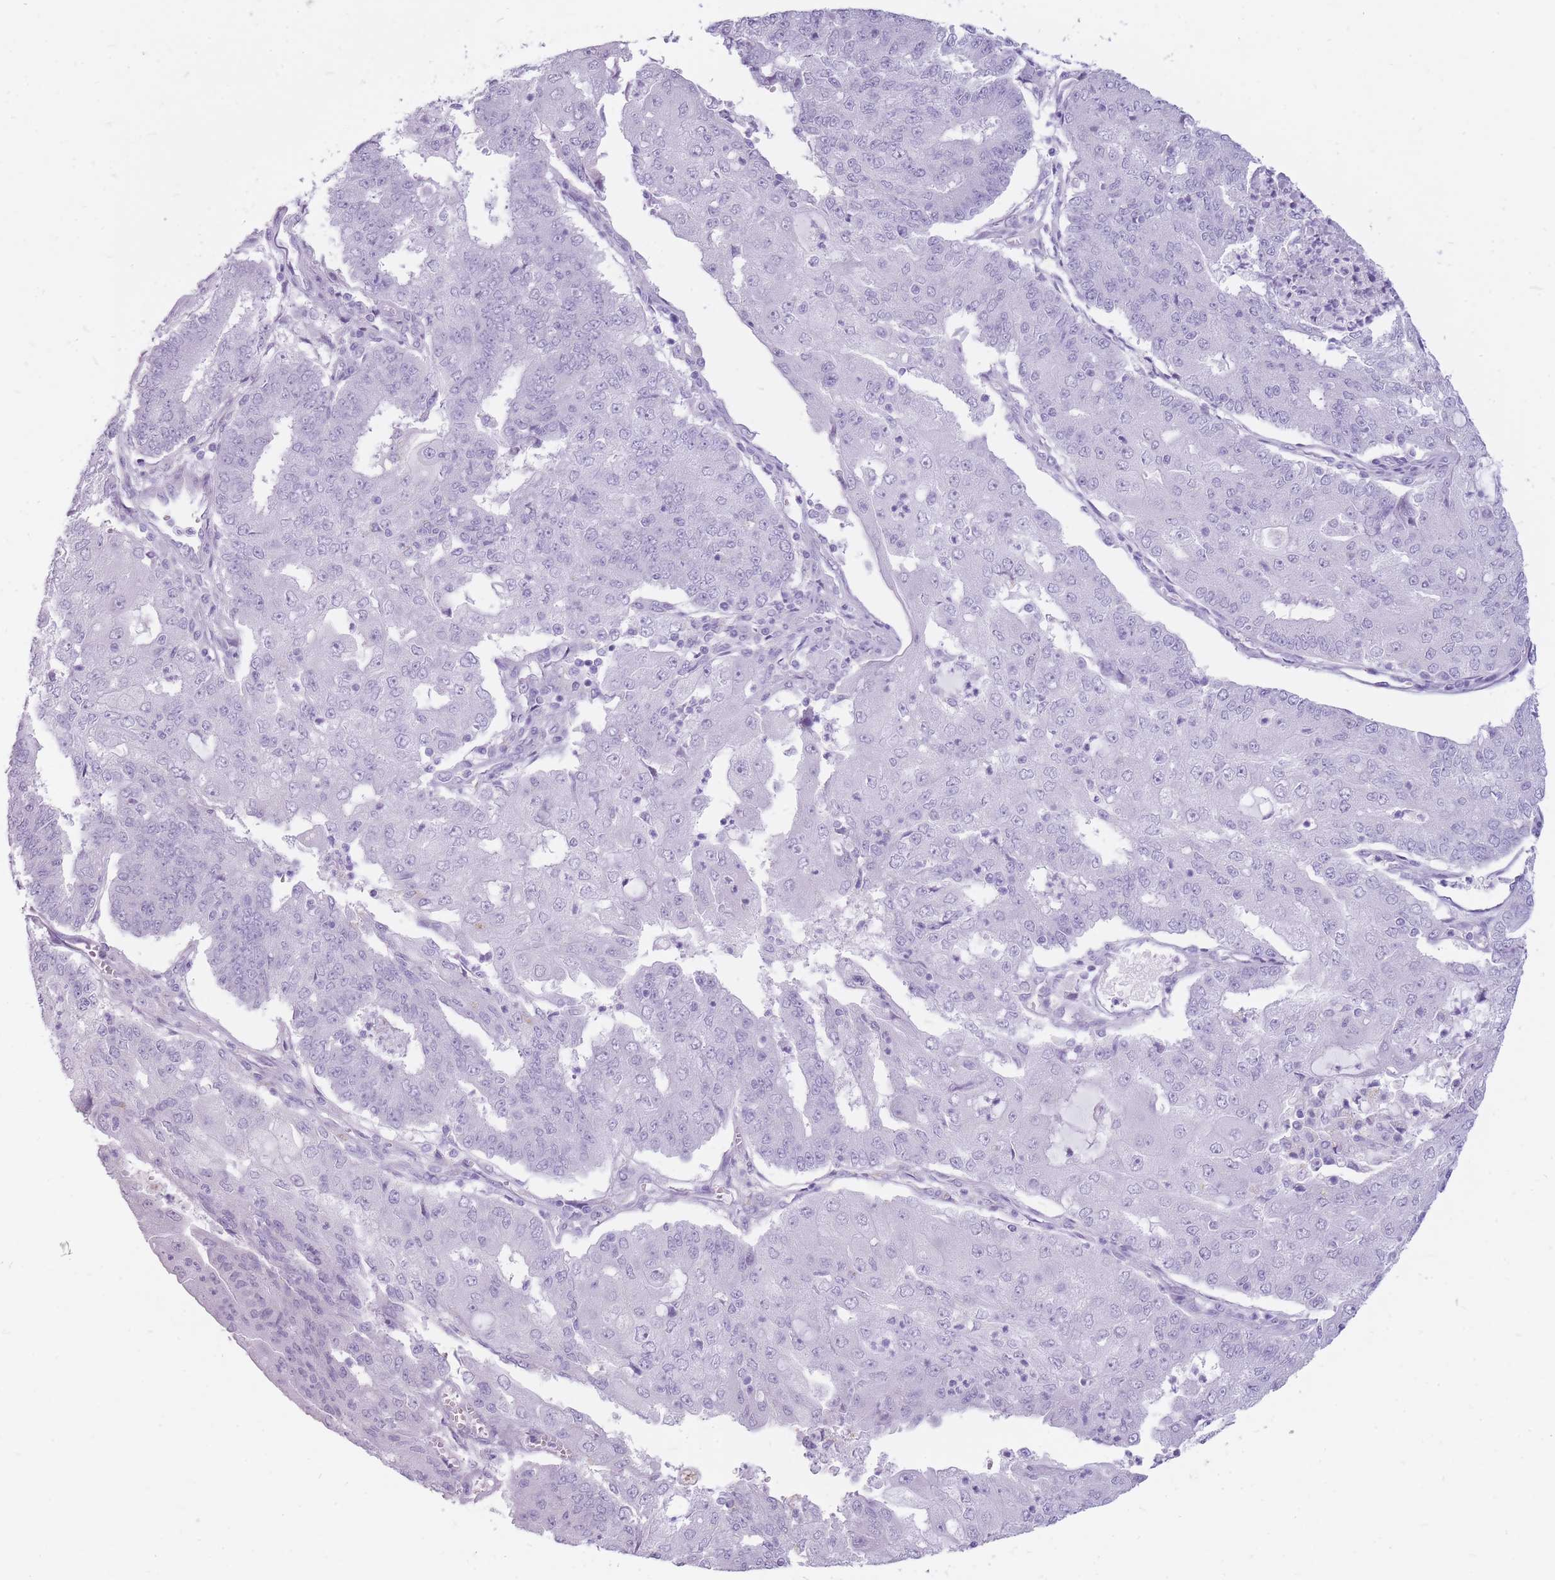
{"staining": {"intensity": "negative", "quantity": "none", "location": "none"}, "tissue": "endometrial cancer", "cell_type": "Tumor cells", "image_type": "cancer", "snomed": [{"axis": "morphology", "description": "Adenocarcinoma, NOS"}, {"axis": "topography", "description": "Endometrium"}], "caption": "High power microscopy micrograph of an IHC photomicrograph of endometrial cancer (adenocarcinoma), revealing no significant staining in tumor cells.", "gene": "CYP21A2", "patient": {"sex": "female", "age": 56}}